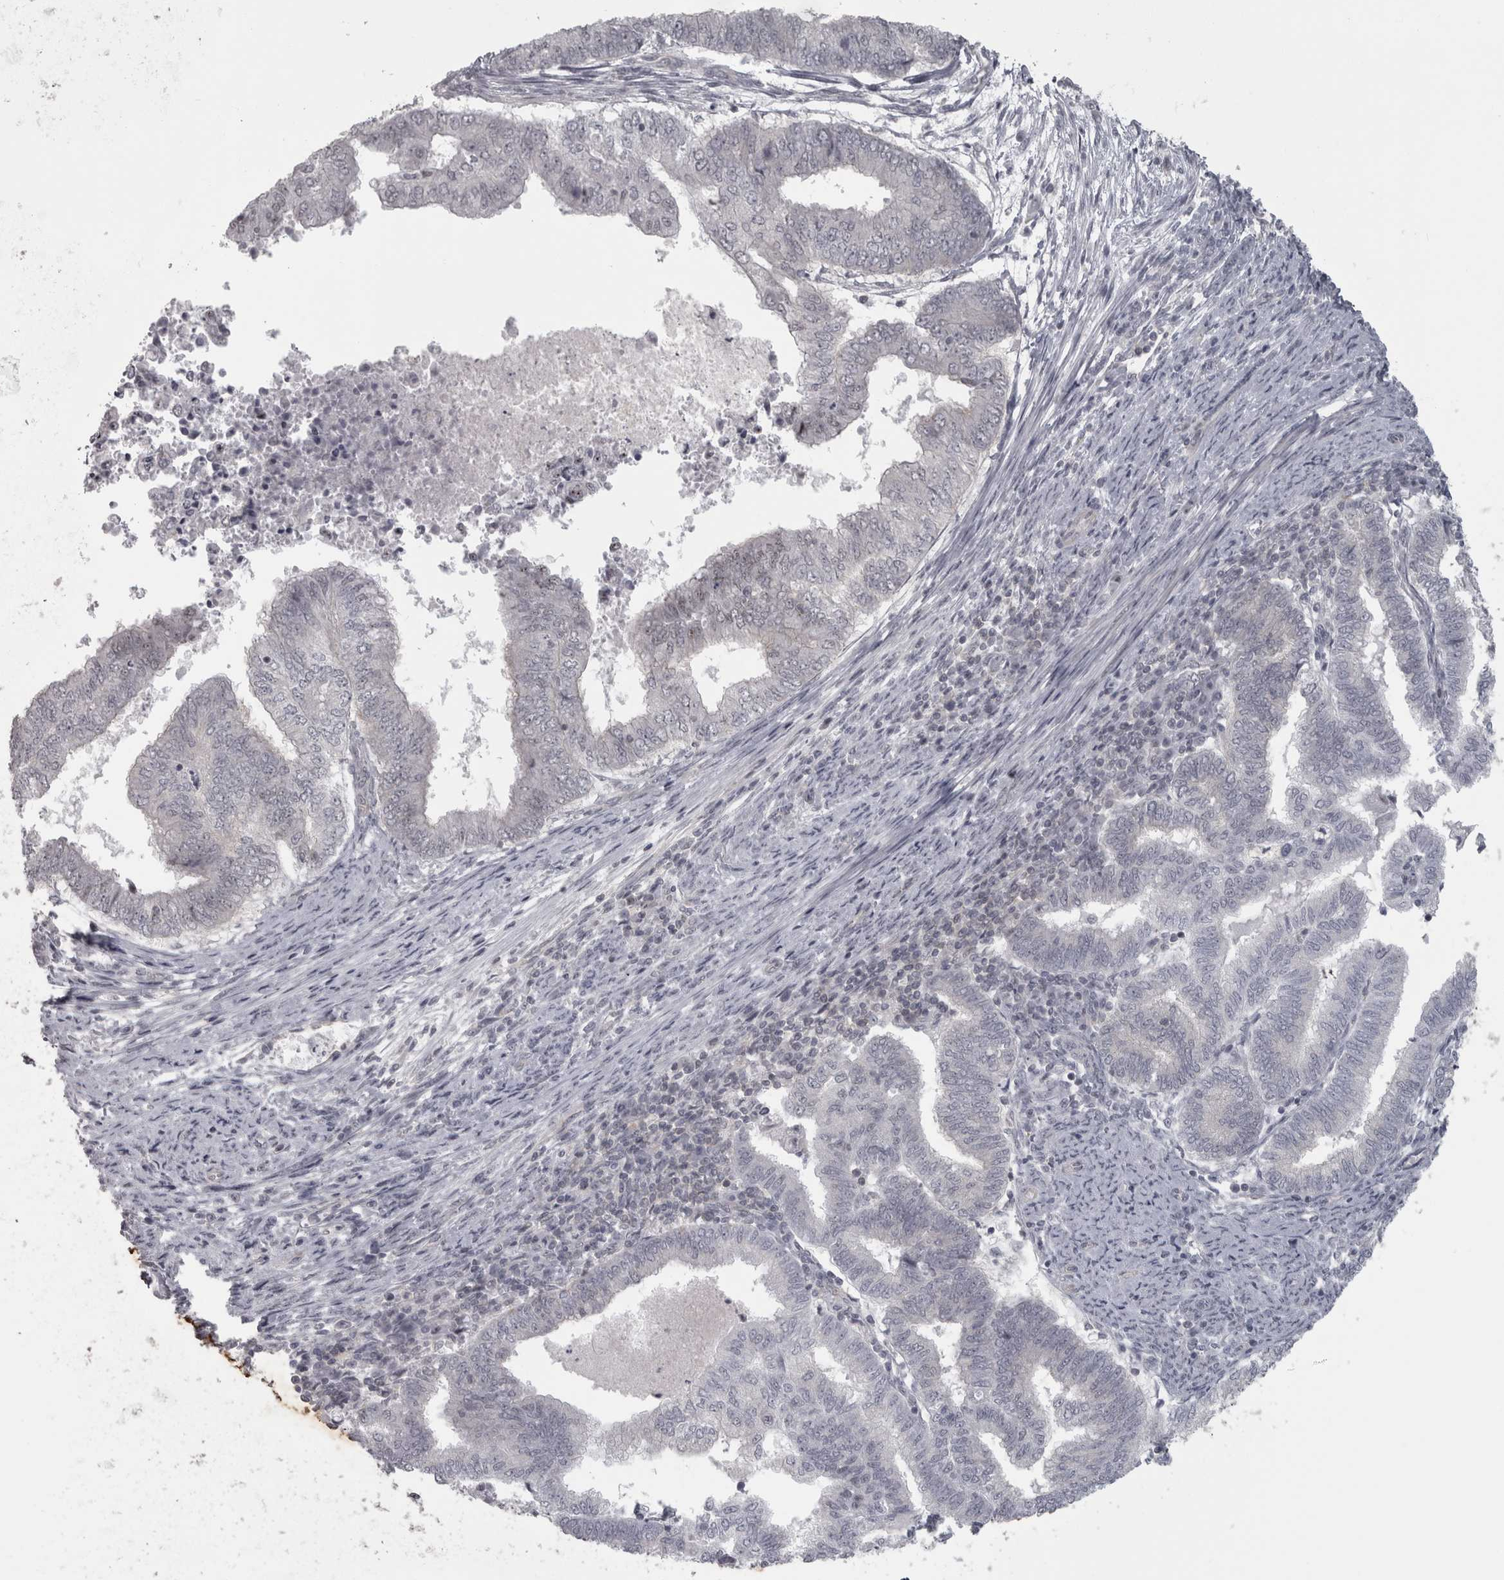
{"staining": {"intensity": "negative", "quantity": "none", "location": "none"}, "tissue": "endometrial cancer", "cell_type": "Tumor cells", "image_type": "cancer", "snomed": [{"axis": "morphology", "description": "Polyp, NOS"}, {"axis": "morphology", "description": "Adenocarcinoma, NOS"}, {"axis": "morphology", "description": "Adenoma, NOS"}, {"axis": "topography", "description": "Endometrium"}], "caption": "A high-resolution micrograph shows immunohistochemistry (IHC) staining of endometrial cancer (adenocarcinoma), which demonstrates no significant staining in tumor cells.", "gene": "PPP1R12B", "patient": {"sex": "female", "age": 79}}